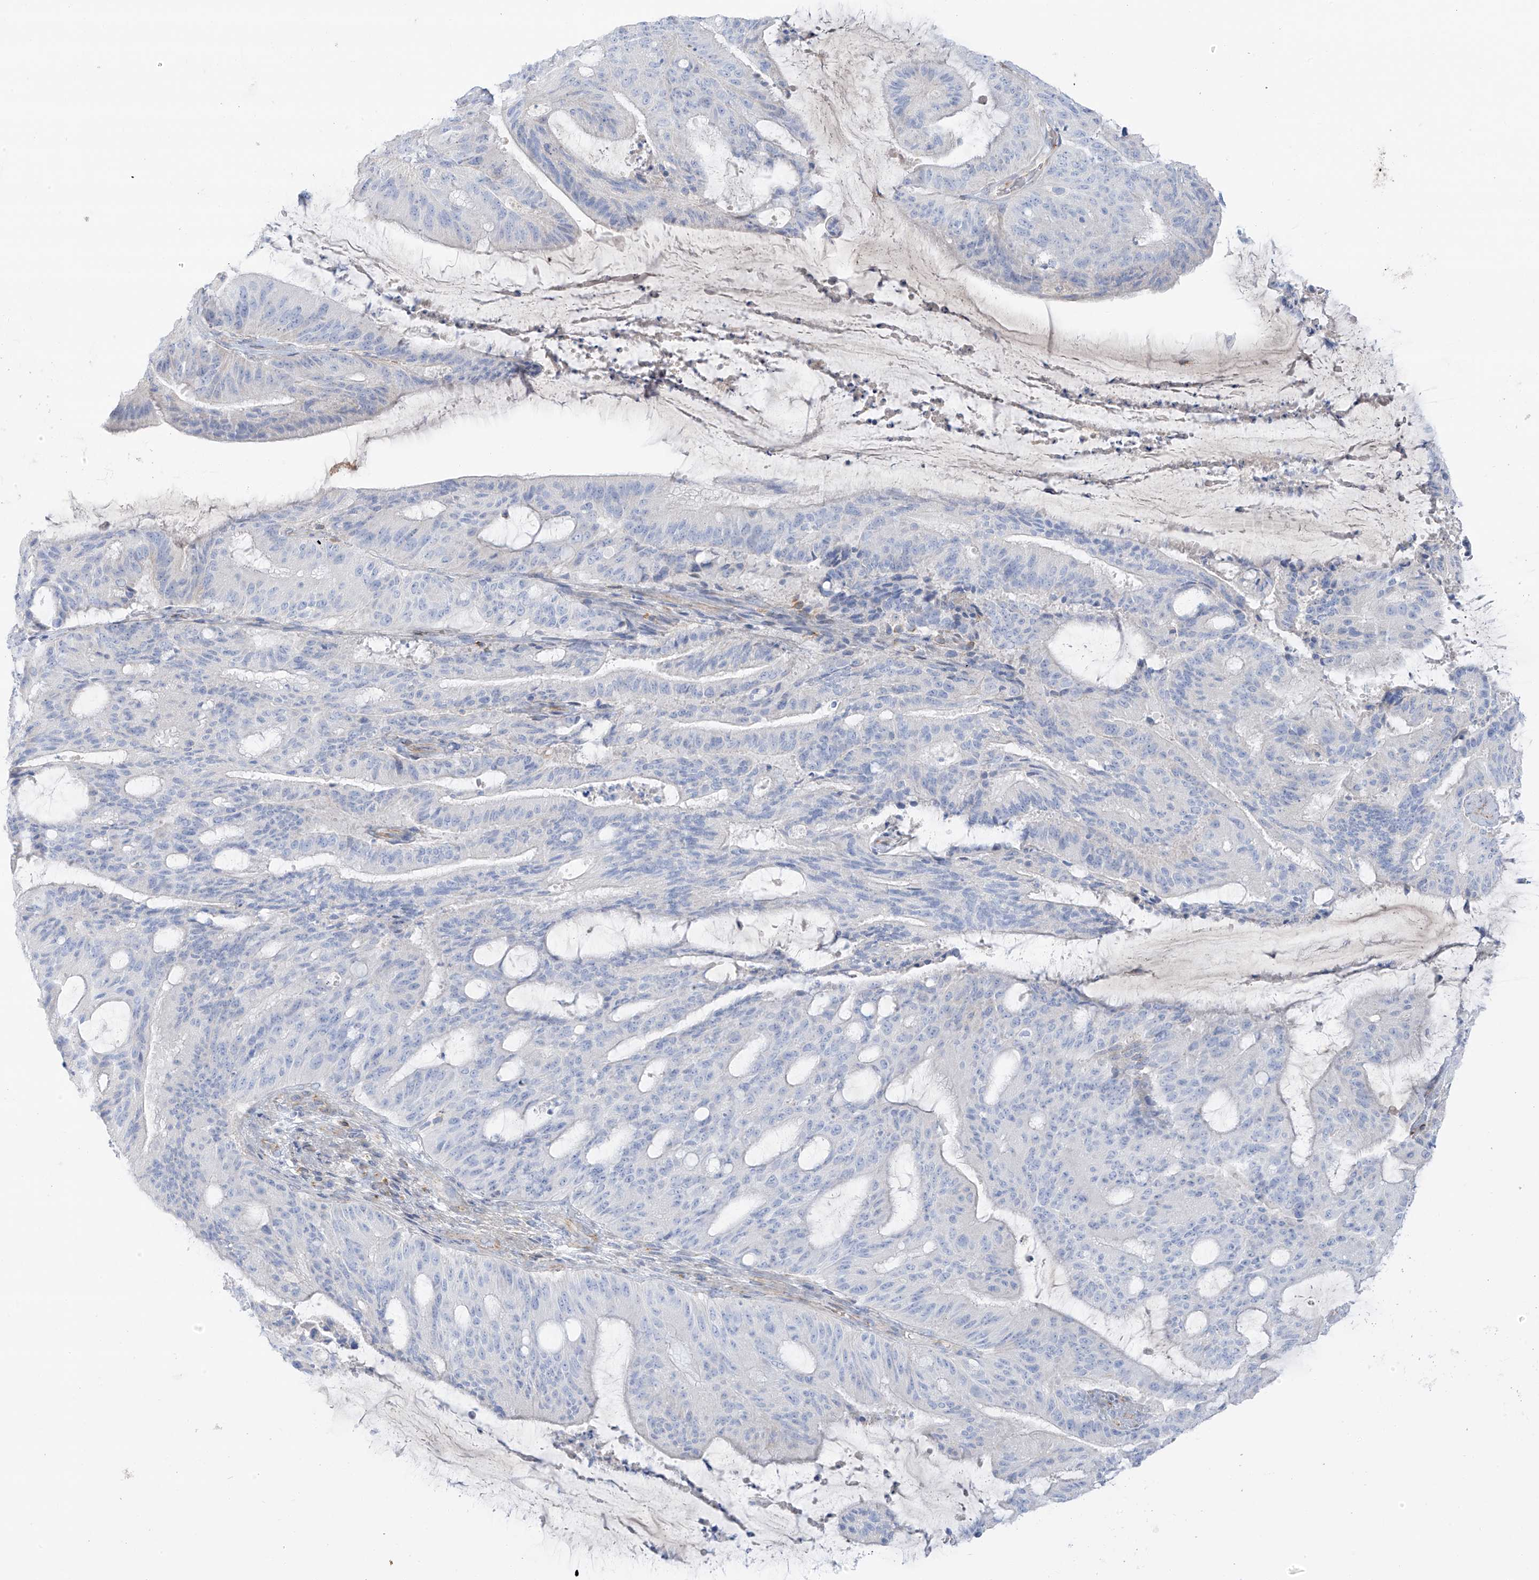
{"staining": {"intensity": "negative", "quantity": "none", "location": "none"}, "tissue": "liver cancer", "cell_type": "Tumor cells", "image_type": "cancer", "snomed": [{"axis": "morphology", "description": "Normal tissue, NOS"}, {"axis": "morphology", "description": "Cholangiocarcinoma"}, {"axis": "topography", "description": "Liver"}, {"axis": "topography", "description": "Peripheral nerve tissue"}], "caption": "Tumor cells are negative for brown protein staining in liver cholangiocarcinoma.", "gene": "TAL2", "patient": {"sex": "female", "age": 73}}